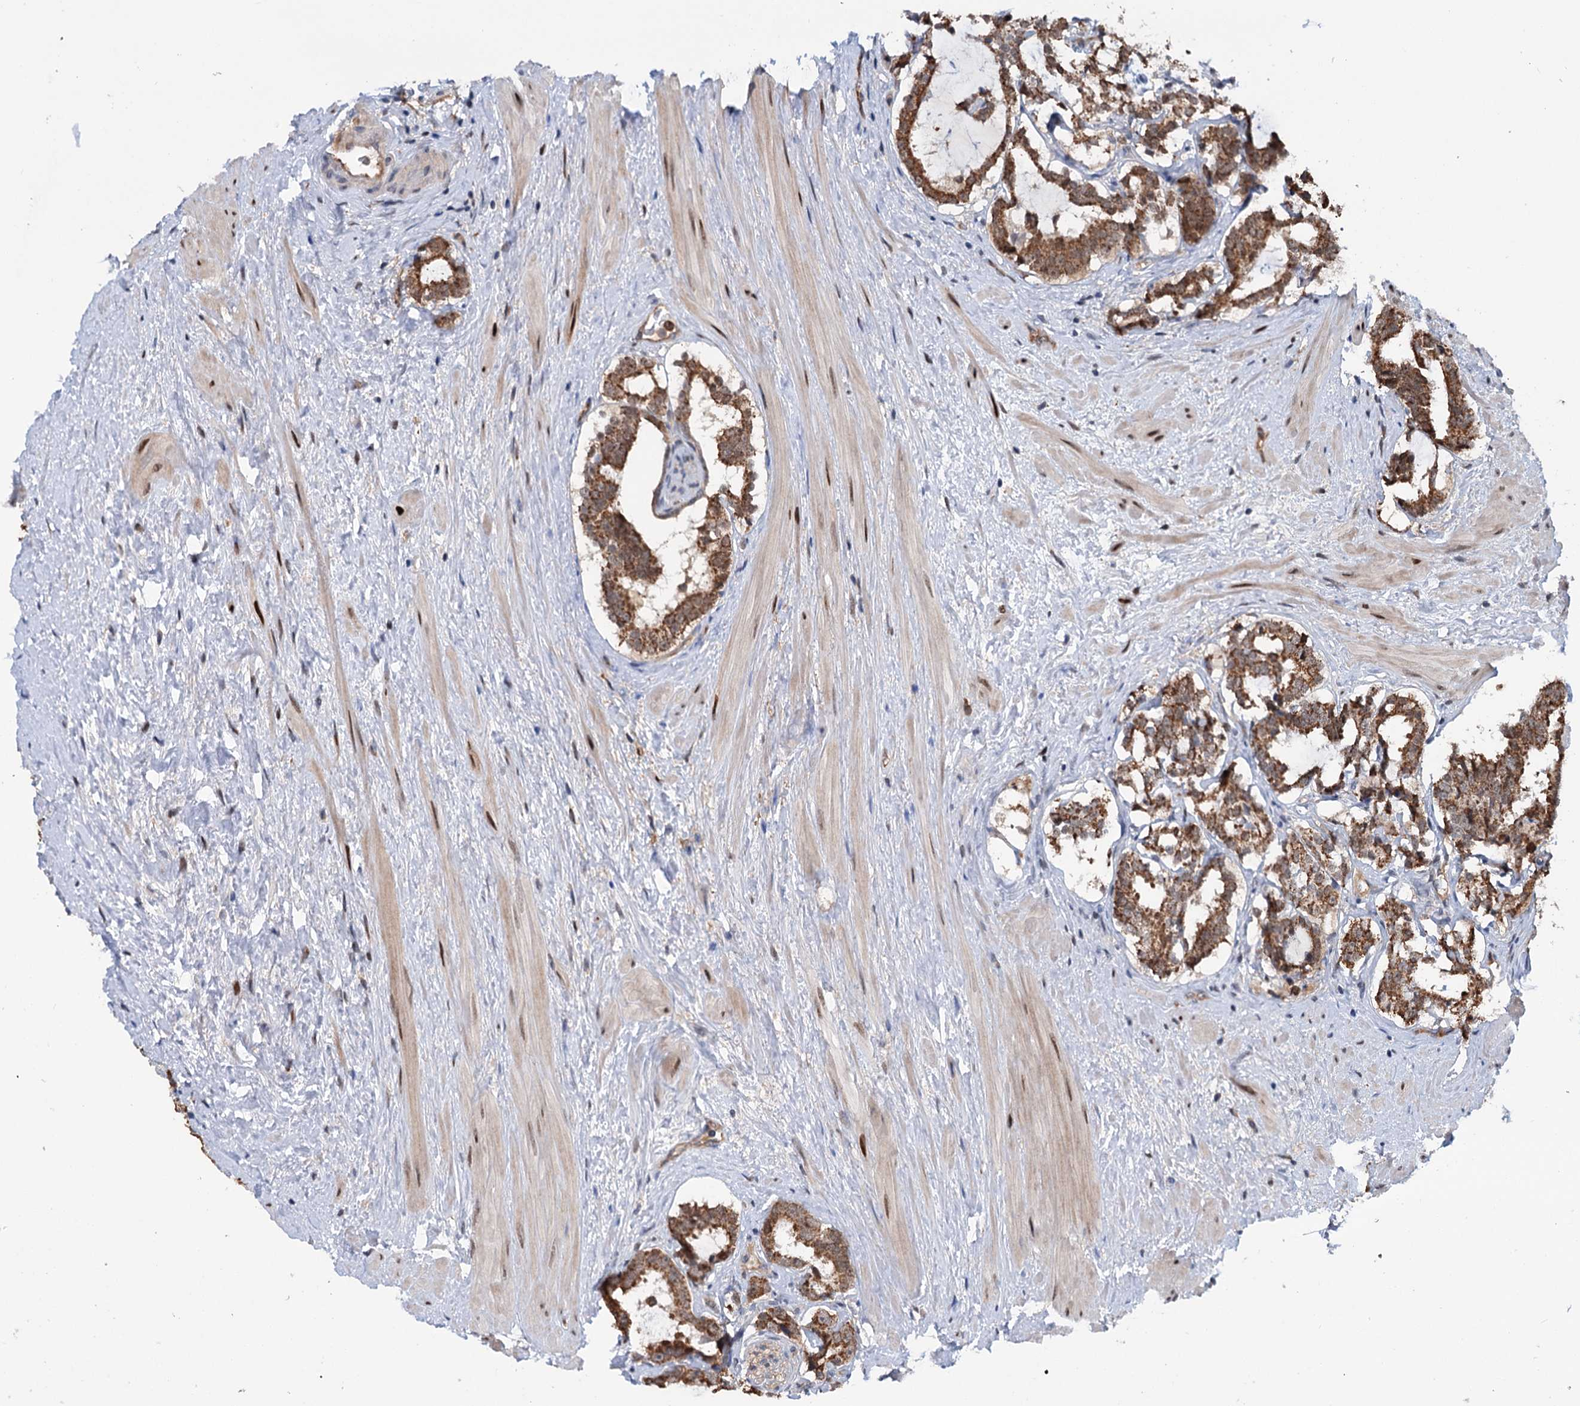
{"staining": {"intensity": "strong", "quantity": ">75%", "location": "cytoplasmic/membranous"}, "tissue": "prostate cancer", "cell_type": "Tumor cells", "image_type": "cancer", "snomed": [{"axis": "morphology", "description": "Adenocarcinoma, High grade"}, {"axis": "topography", "description": "Prostate"}], "caption": "An immunohistochemistry (IHC) histopathology image of neoplastic tissue is shown. Protein staining in brown labels strong cytoplasmic/membranous positivity in high-grade adenocarcinoma (prostate) within tumor cells.", "gene": "NCAPD2", "patient": {"sex": "male", "age": 58}}